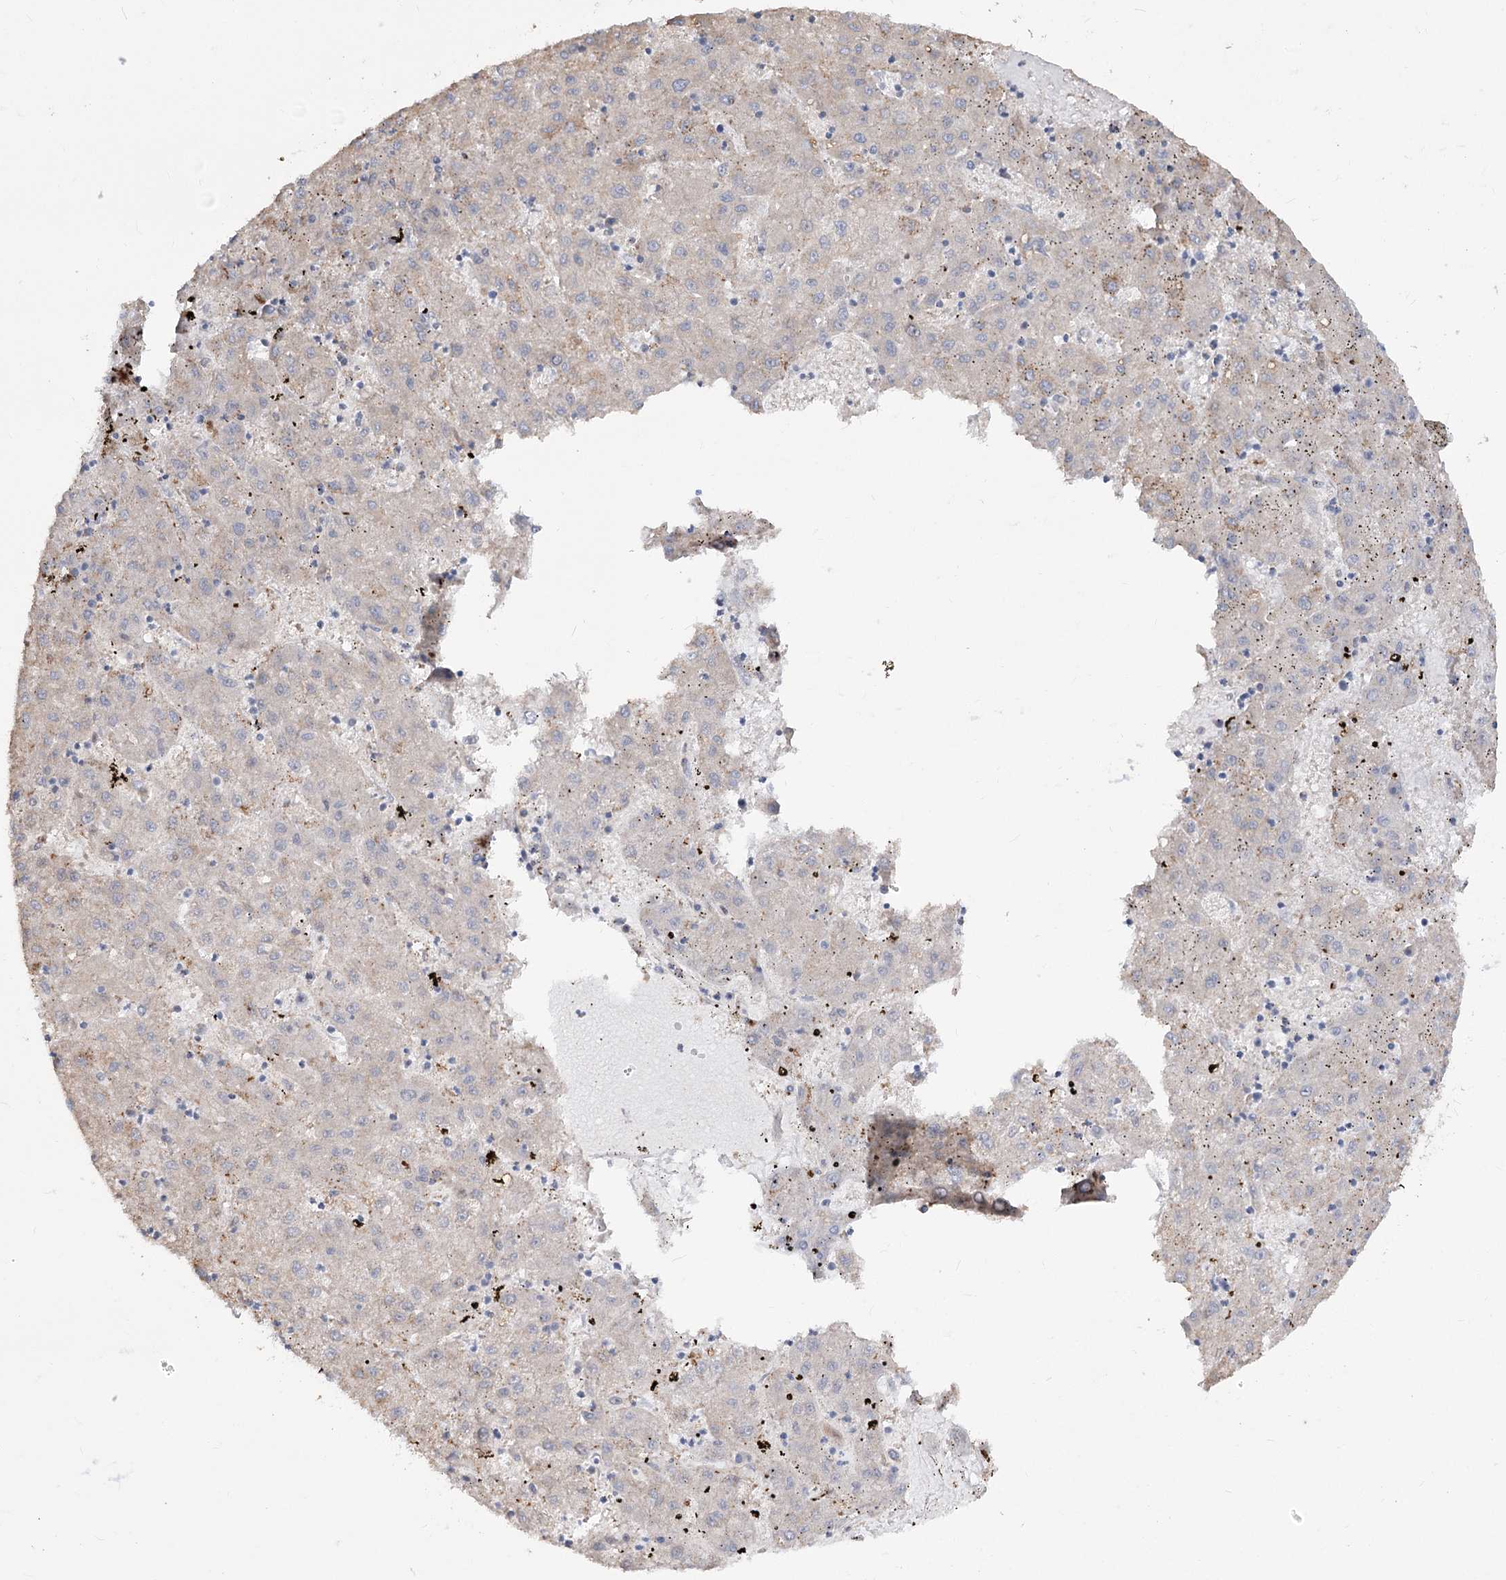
{"staining": {"intensity": "negative", "quantity": "none", "location": "none"}, "tissue": "liver cancer", "cell_type": "Tumor cells", "image_type": "cancer", "snomed": [{"axis": "morphology", "description": "Carcinoma, Hepatocellular, NOS"}, {"axis": "topography", "description": "Liver"}], "caption": "The IHC photomicrograph has no significant positivity in tumor cells of liver hepatocellular carcinoma tissue.", "gene": "ZSCAN23", "patient": {"sex": "male", "age": 72}}